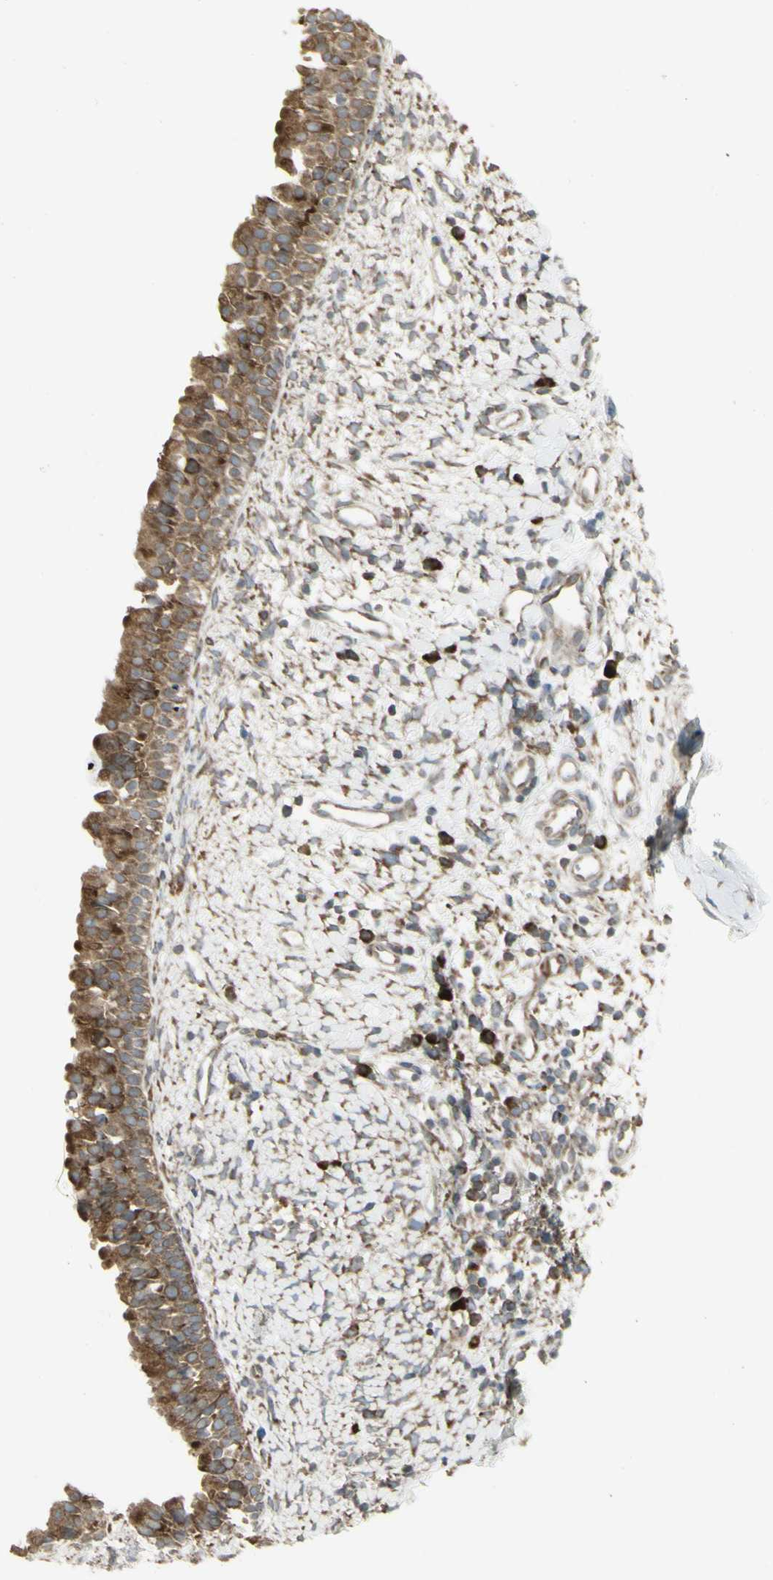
{"staining": {"intensity": "moderate", "quantity": ">75%", "location": "cytoplasmic/membranous"}, "tissue": "nasopharynx", "cell_type": "Respiratory epithelial cells", "image_type": "normal", "snomed": [{"axis": "morphology", "description": "Normal tissue, NOS"}, {"axis": "topography", "description": "Nasopharynx"}], "caption": "Protein staining shows moderate cytoplasmic/membranous positivity in about >75% of respiratory epithelial cells in benign nasopharynx.", "gene": "FKBP3", "patient": {"sex": "male", "age": 22}}